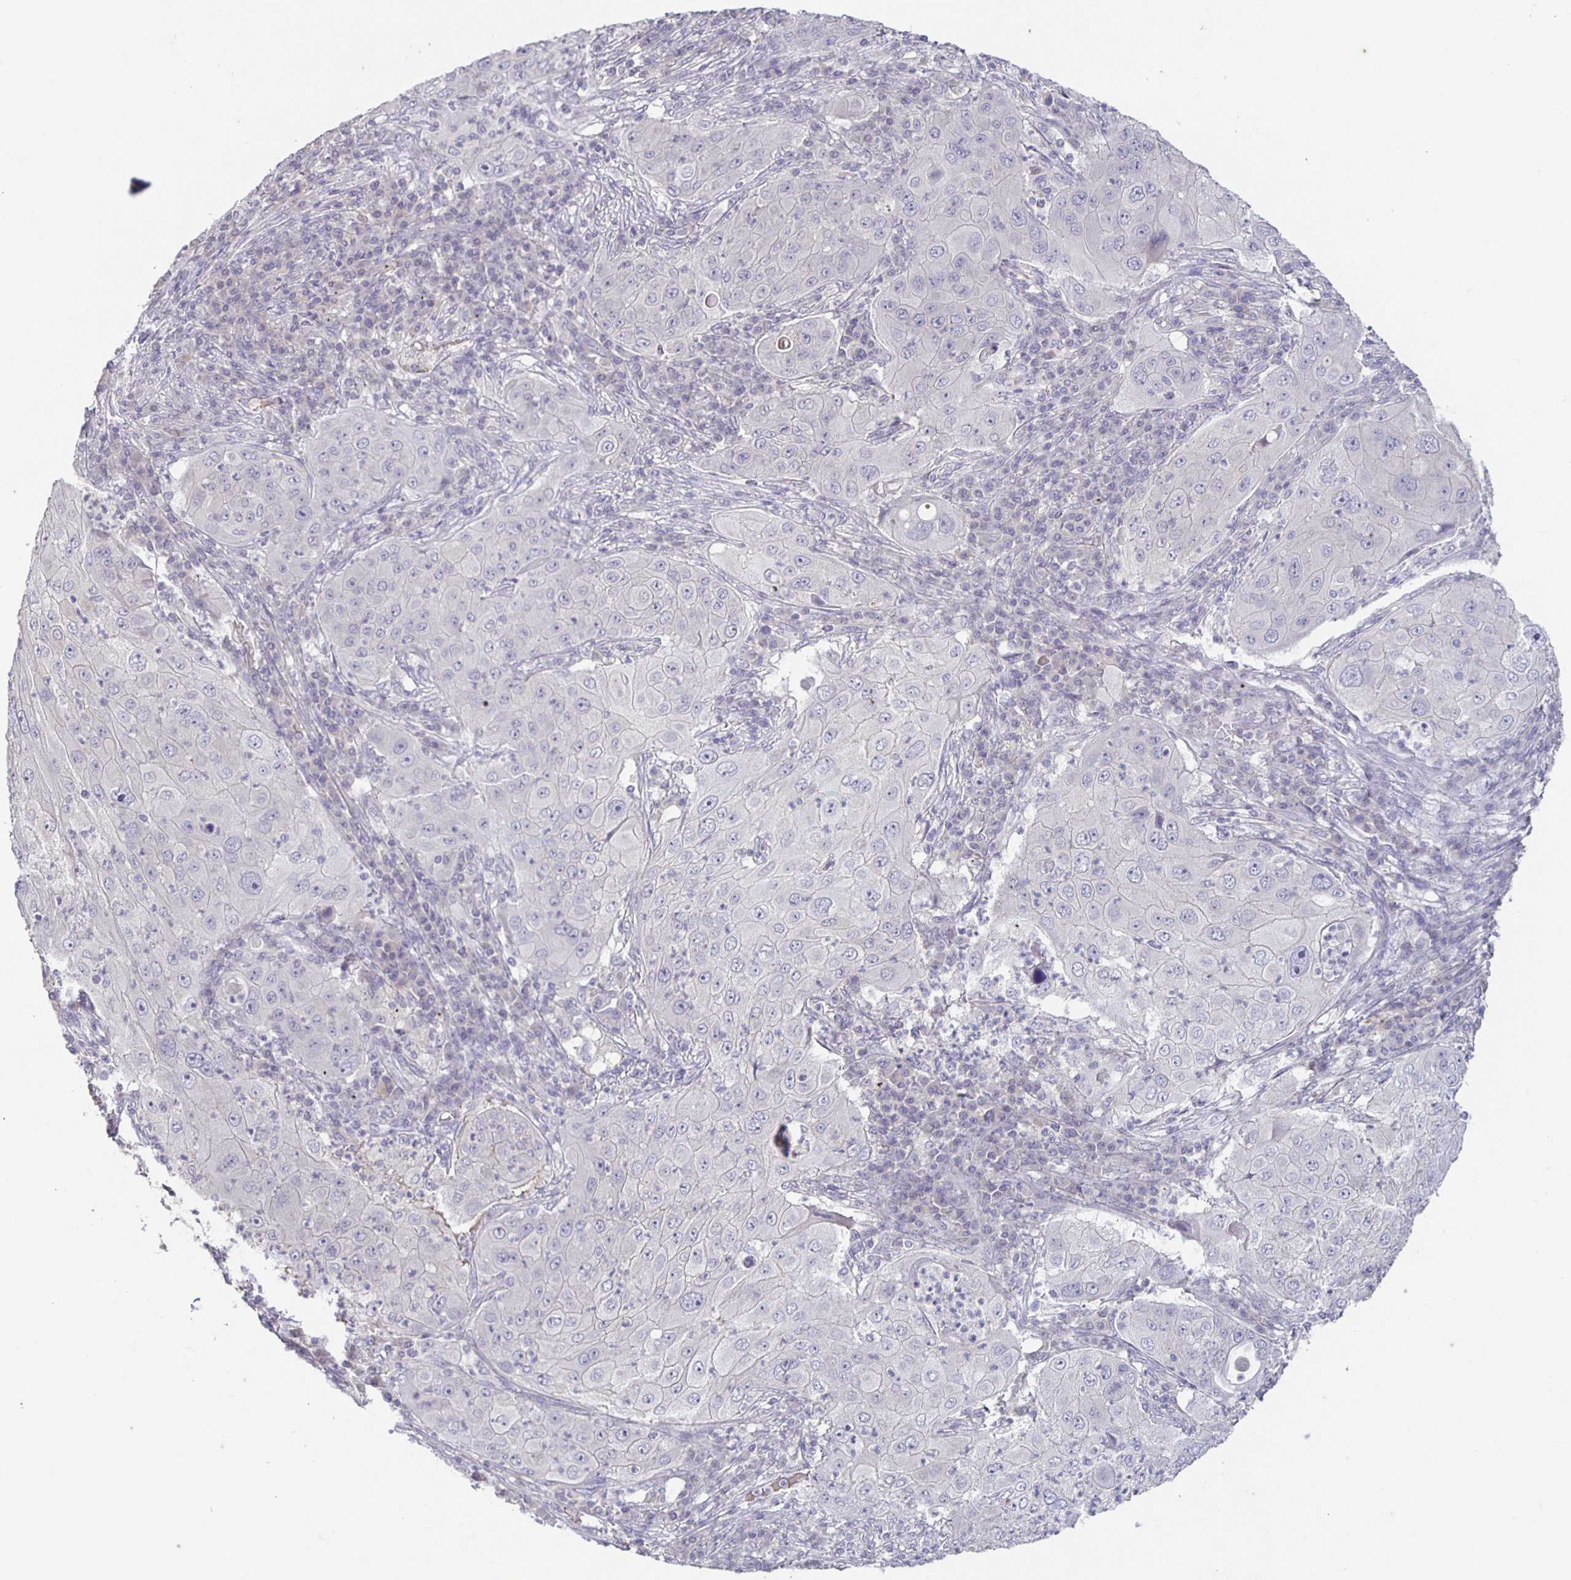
{"staining": {"intensity": "negative", "quantity": "none", "location": "none"}, "tissue": "lung cancer", "cell_type": "Tumor cells", "image_type": "cancer", "snomed": [{"axis": "morphology", "description": "Squamous cell carcinoma, NOS"}, {"axis": "topography", "description": "Lung"}], "caption": "The immunohistochemistry (IHC) histopathology image has no significant positivity in tumor cells of lung squamous cell carcinoma tissue.", "gene": "INSL5", "patient": {"sex": "female", "age": 59}}